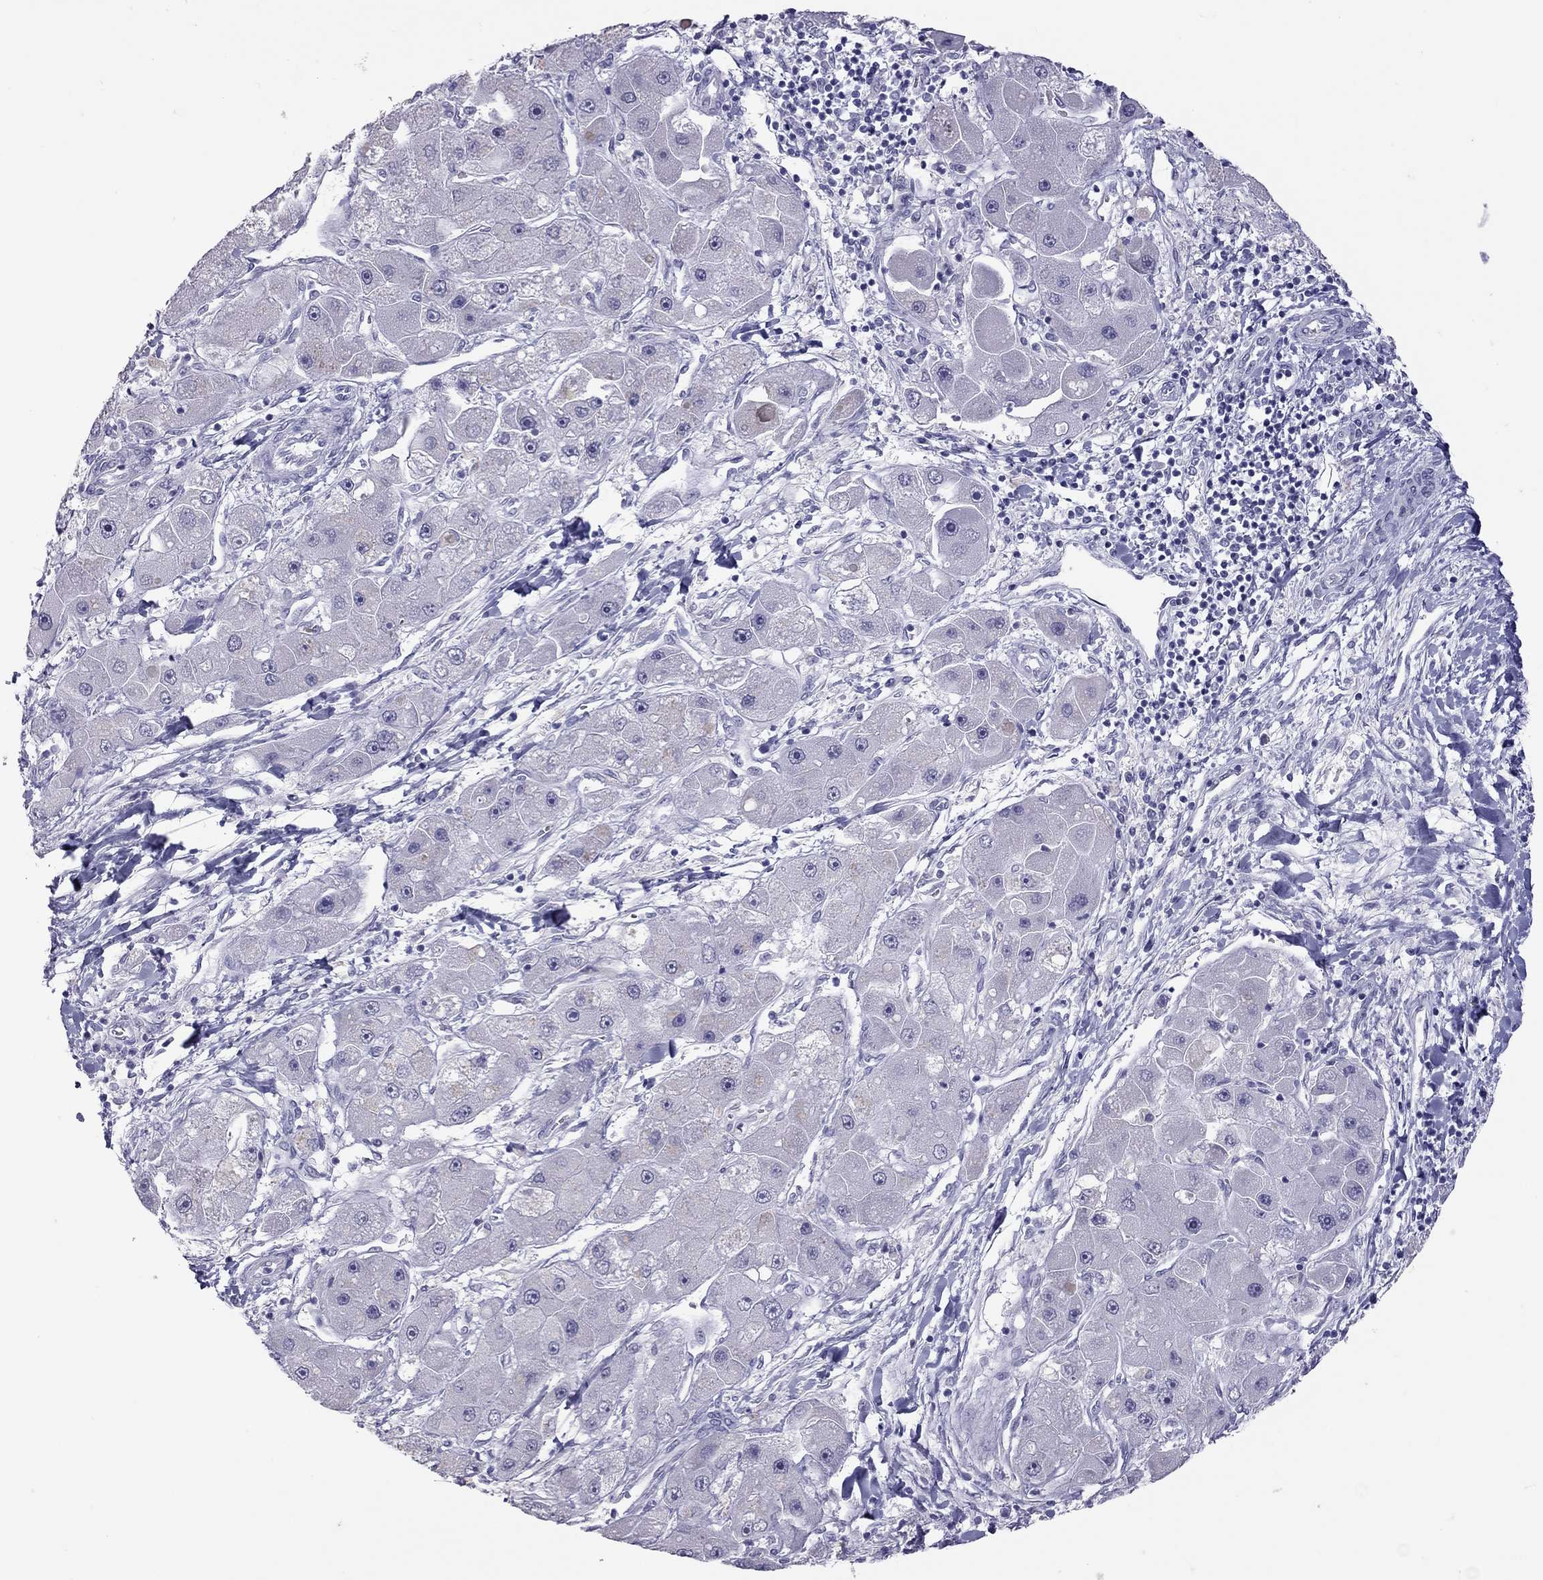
{"staining": {"intensity": "negative", "quantity": "none", "location": "none"}, "tissue": "liver cancer", "cell_type": "Tumor cells", "image_type": "cancer", "snomed": [{"axis": "morphology", "description": "Carcinoma, Hepatocellular, NOS"}, {"axis": "topography", "description": "Liver"}], "caption": "Immunohistochemical staining of liver cancer (hepatocellular carcinoma) displays no significant staining in tumor cells.", "gene": "MUC16", "patient": {"sex": "male", "age": 24}}